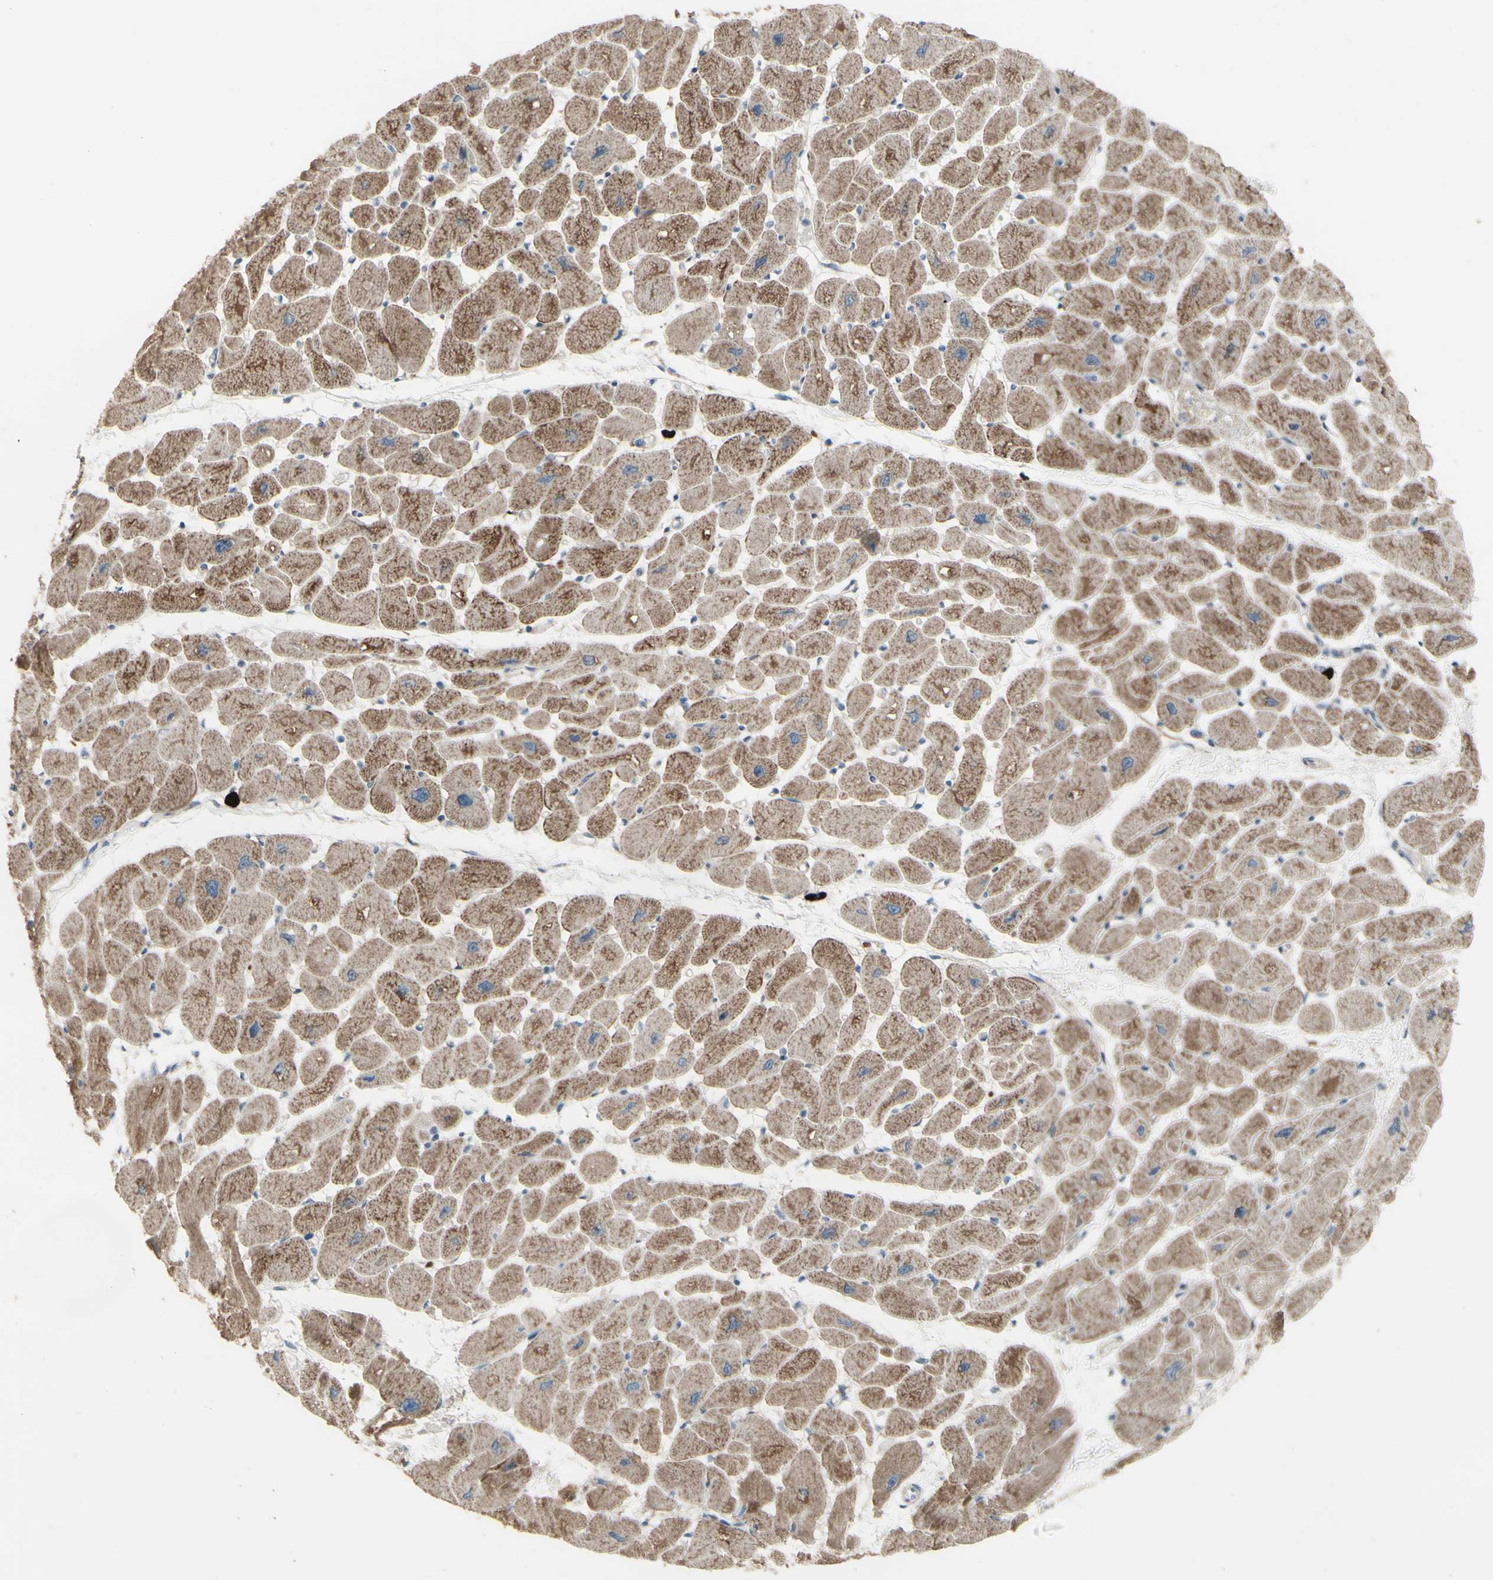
{"staining": {"intensity": "moderate", "quantity": ">75%", "location": "cytoplasmic/membranous"}, "tissue": "heart muscle", "cell_type": "Cardiomyocytes", "image_type": "normal", "snomed": [{"axis": "morphology", "description": "Normal tissue, NOS"}, {"axis": "topography", "description": "Heart"}], "caption": "Cardiomyocytes display moderate cytoplasmic/membranous positivity in about >75% of cells in unremarkable heart muscle.", "gene": "GRAMD1B", "patient": {"sex": "female", "age": 54}}